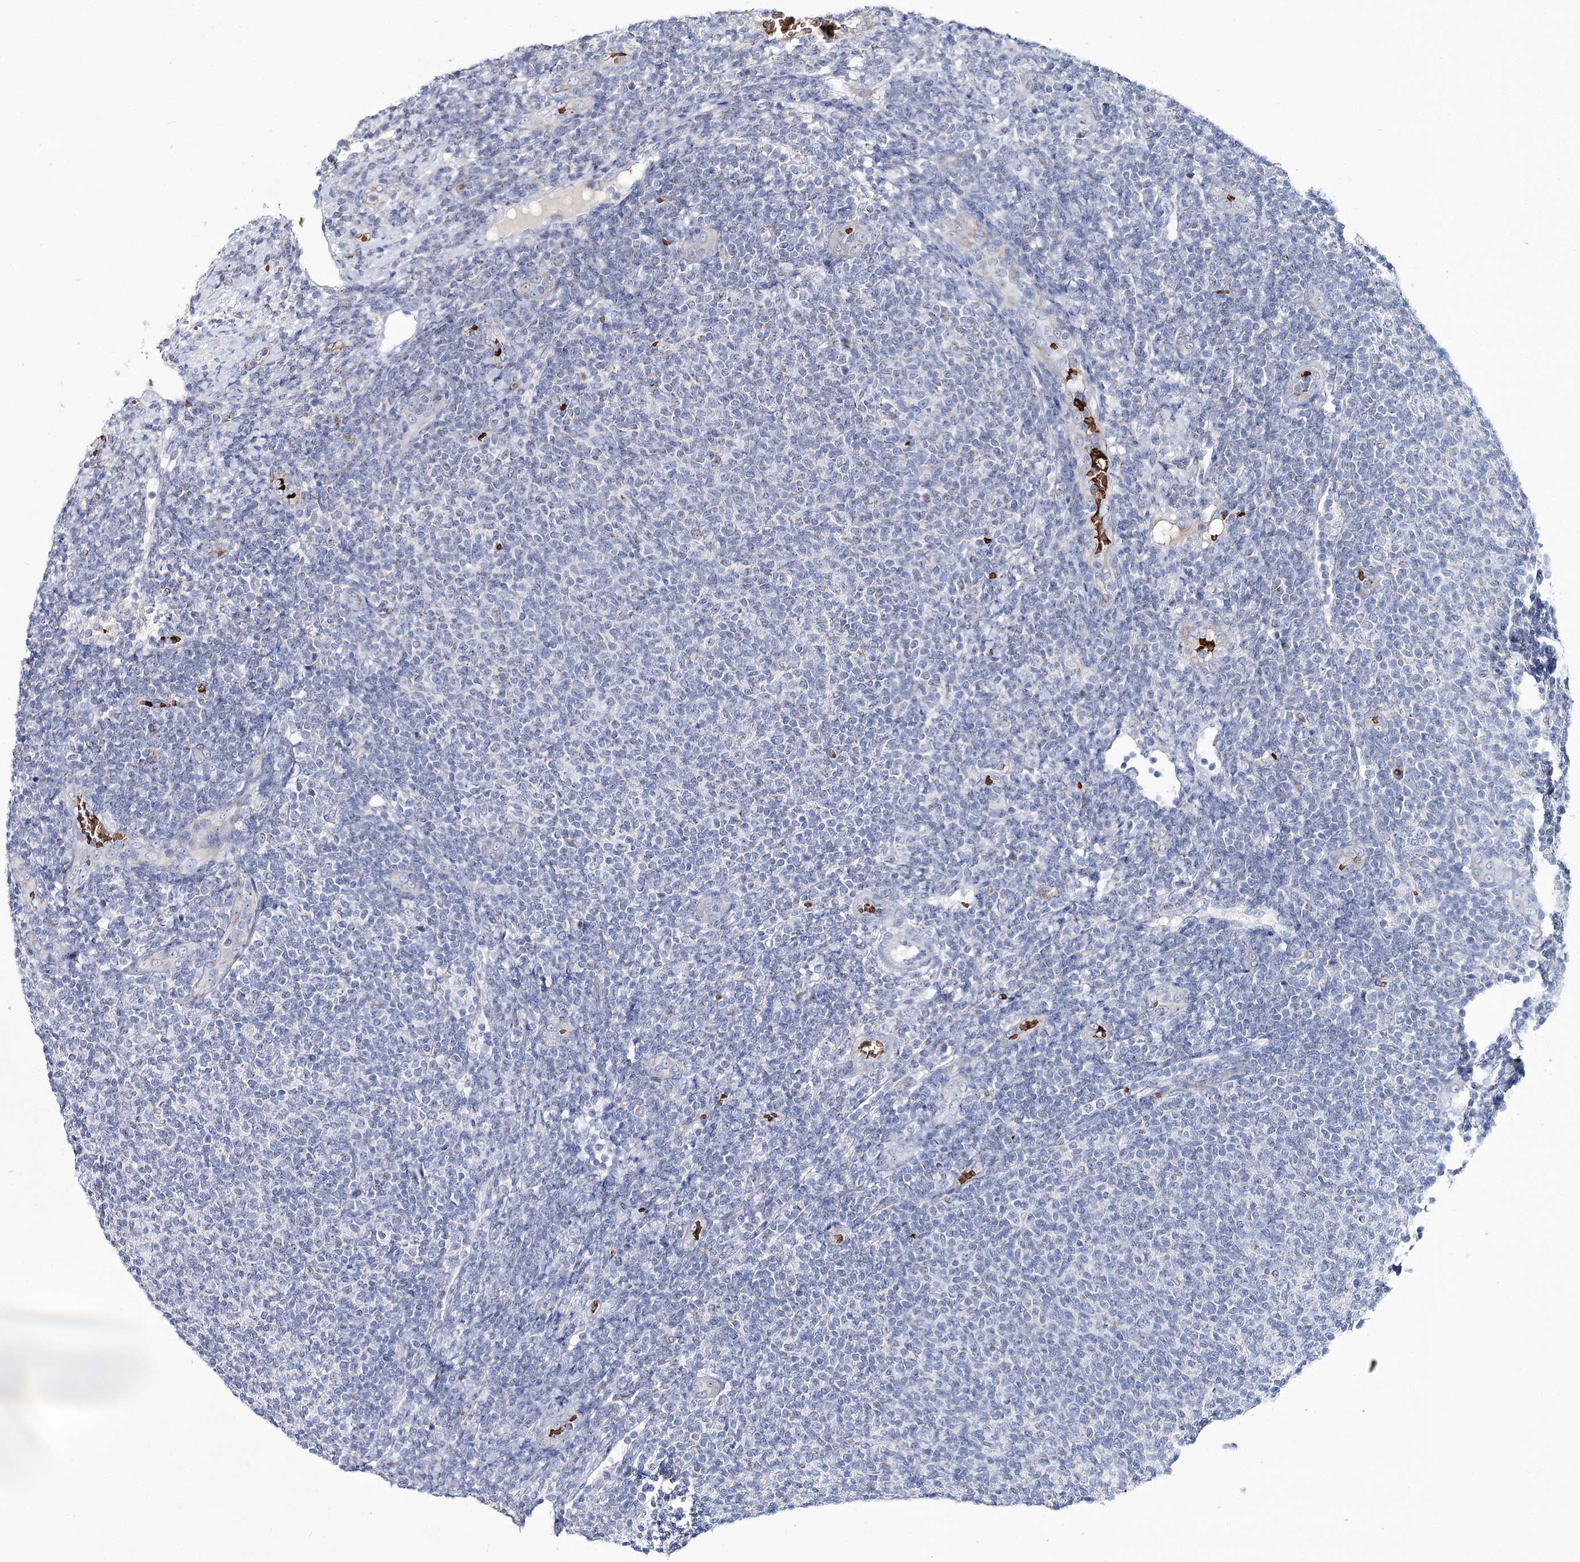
{"staining": {"intensity": "negative", "quantity": "none", "location": "none"}, "tissue": "lymphoma", "cell_type": "Tumor cells", "image_type": "cancer", "snomed": [{"axis": "morphology", "description": "Malignant lymphoma, non-Hodgkin's type, Low grade"}, {"axis": "topography", "description": "Lymph node"}], "caption": "There is no significant expression in tumor cells of lymphoma.", "gene": "GBF1", "patient": {"sex": "male", "age": 66}}